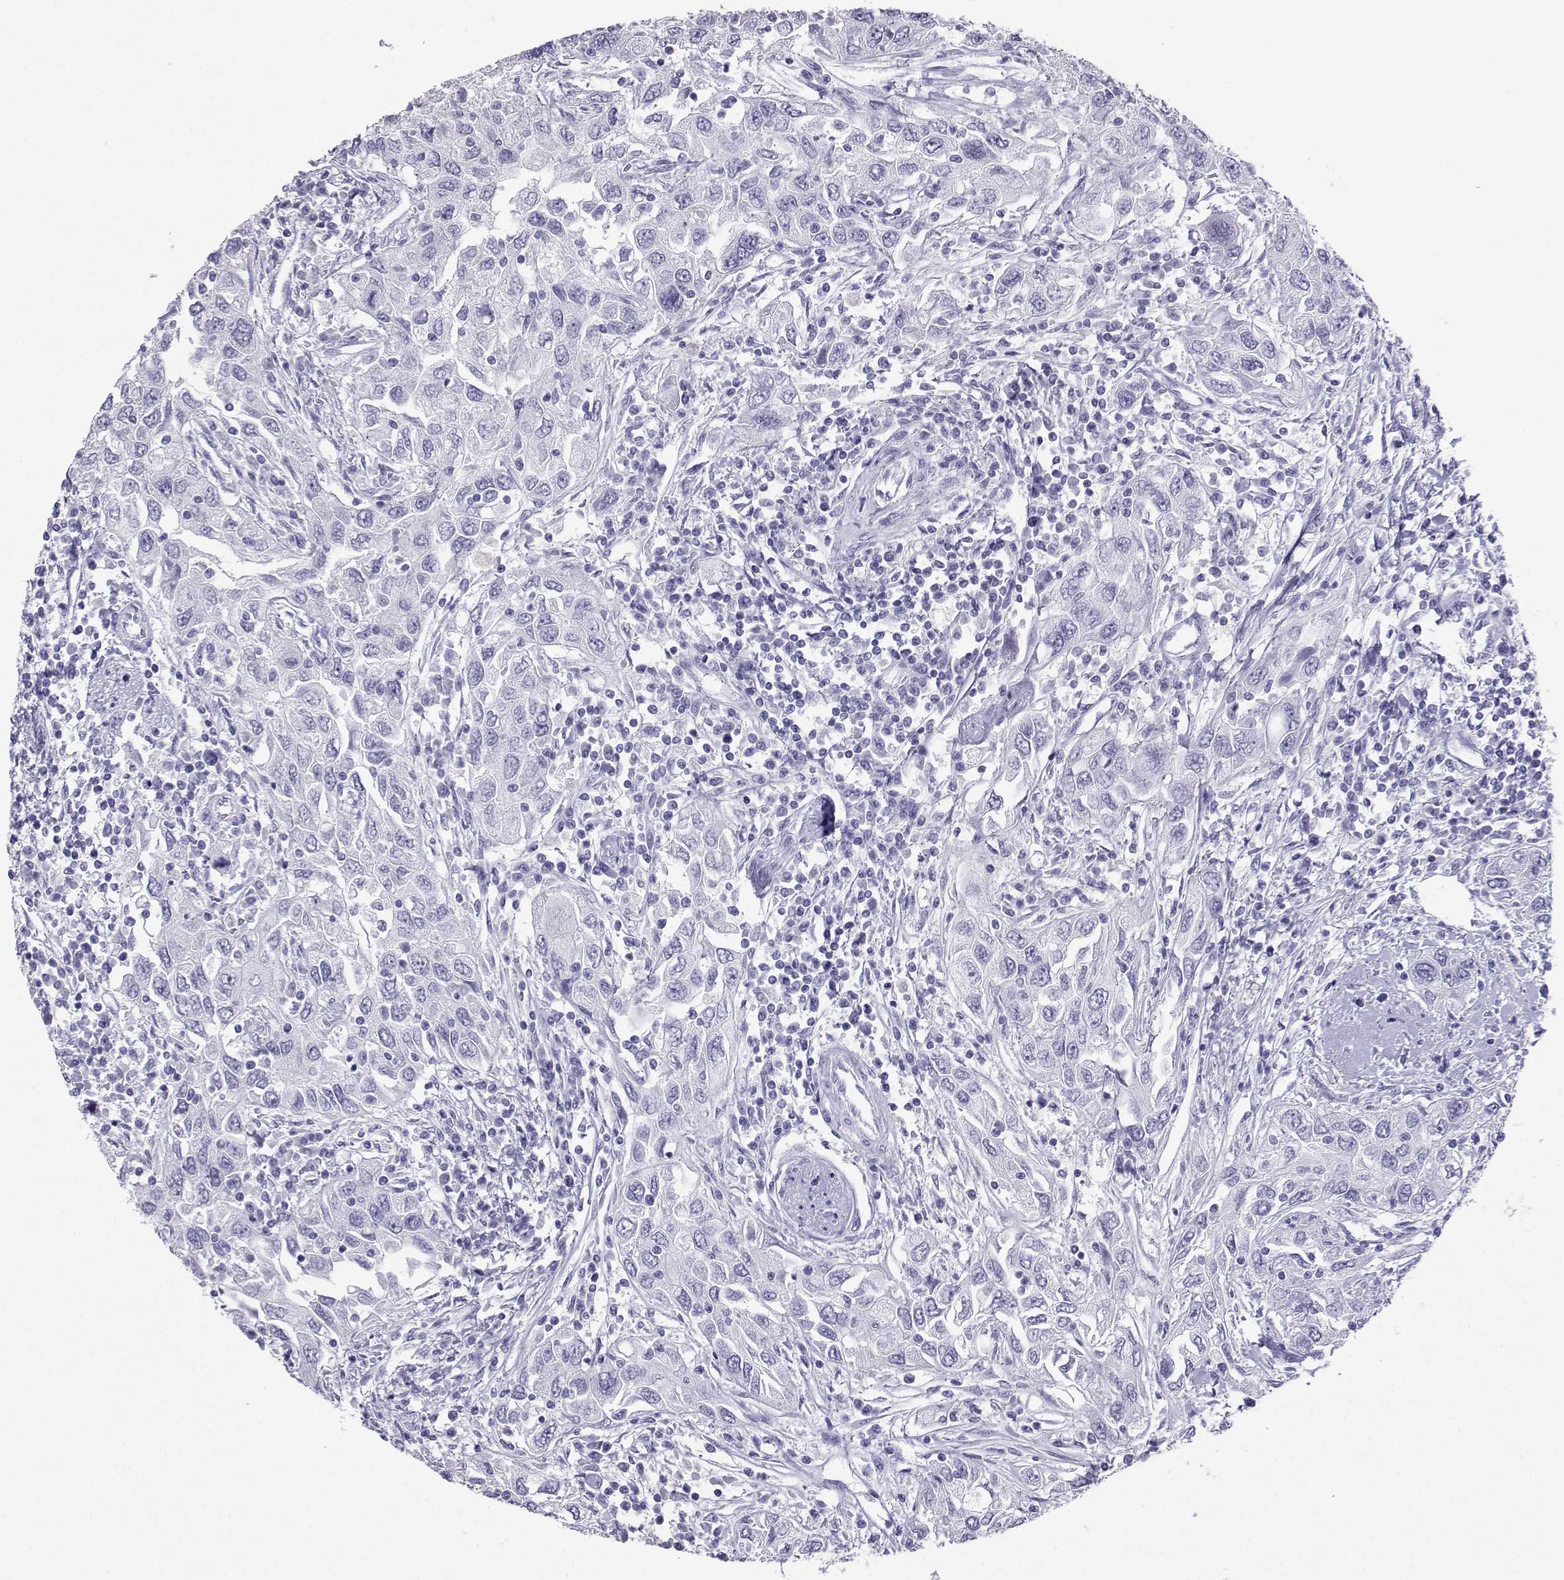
{"staining": {"intensity": "negative", "quantity": "none", "location": "none"}, "tissue": "urothelial cancer", "cell_type": "Tumor cells", "image_type": "cancer", "snomed": [{"axis": "morphology", "description": "Urothelial carcinoma, High grade"}, {"axis": "topography", "description": "Urinary bladder"}], "caption": "This is a histopathology image of IHC staining of high-grade urothelial carcinoma, which shows no positivity in tumor cells.", "gene": "LORICRIN", "patient": {"sex": "male", "age": 76}}